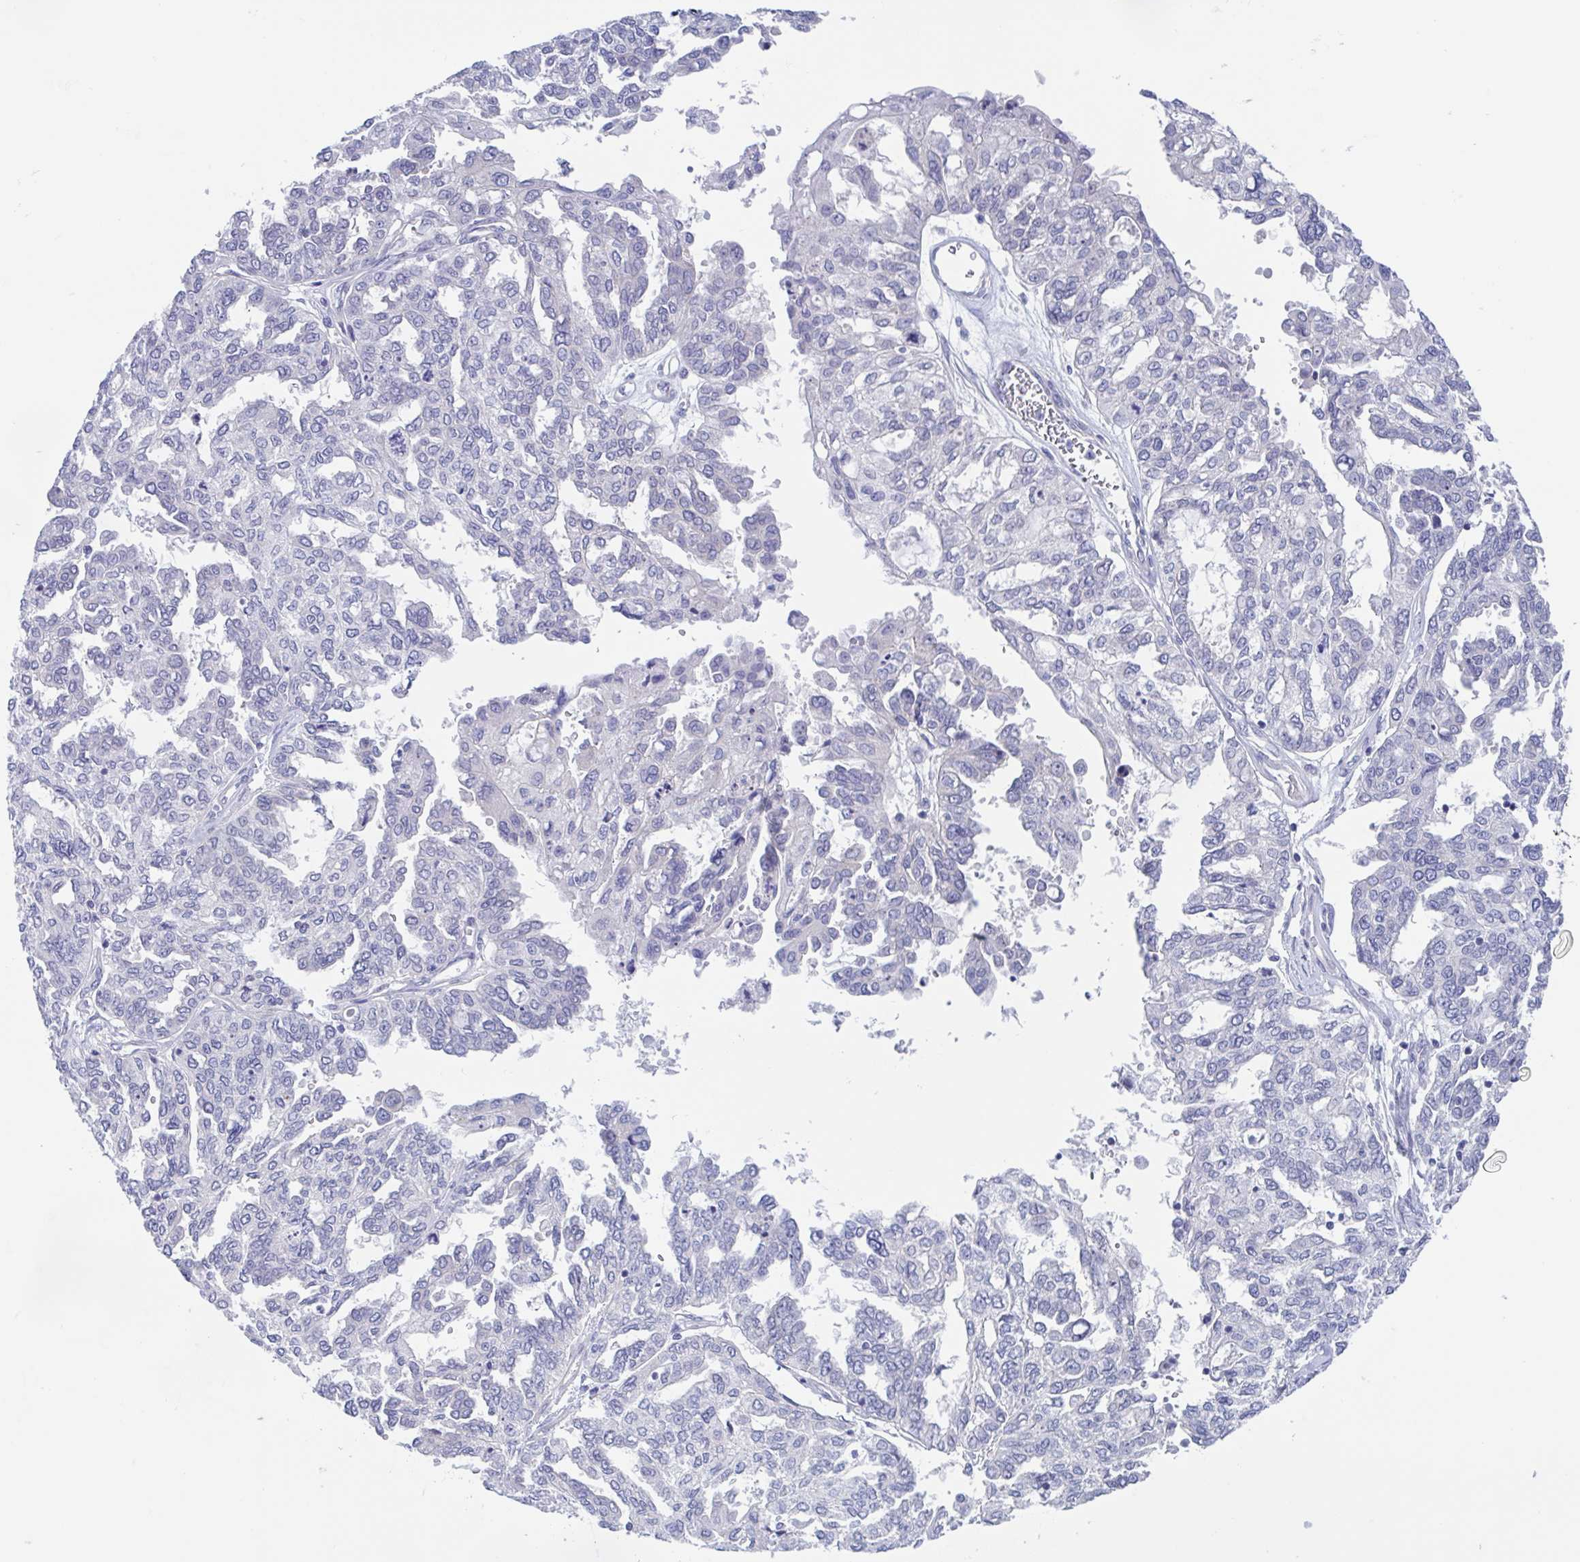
{"staining": {"intensity": "negative", "quantity": "none", "location": "none"}, "tissue": "ovarian cancer", "cell_type": "Tumor cells", "image_type": "cancer", "snomed": [{"axis": "morphology", "description": "Cystadenocarcinoma, serous, NOS"}, {"axis": "topography", "description": "Ovary"}], "caption": "Tumor cells show no significant staining in ovarian cancer (serous cystadenocarcinoma).", "gene": "TEX12", "patient": {"sex": "female", "age": 53}}